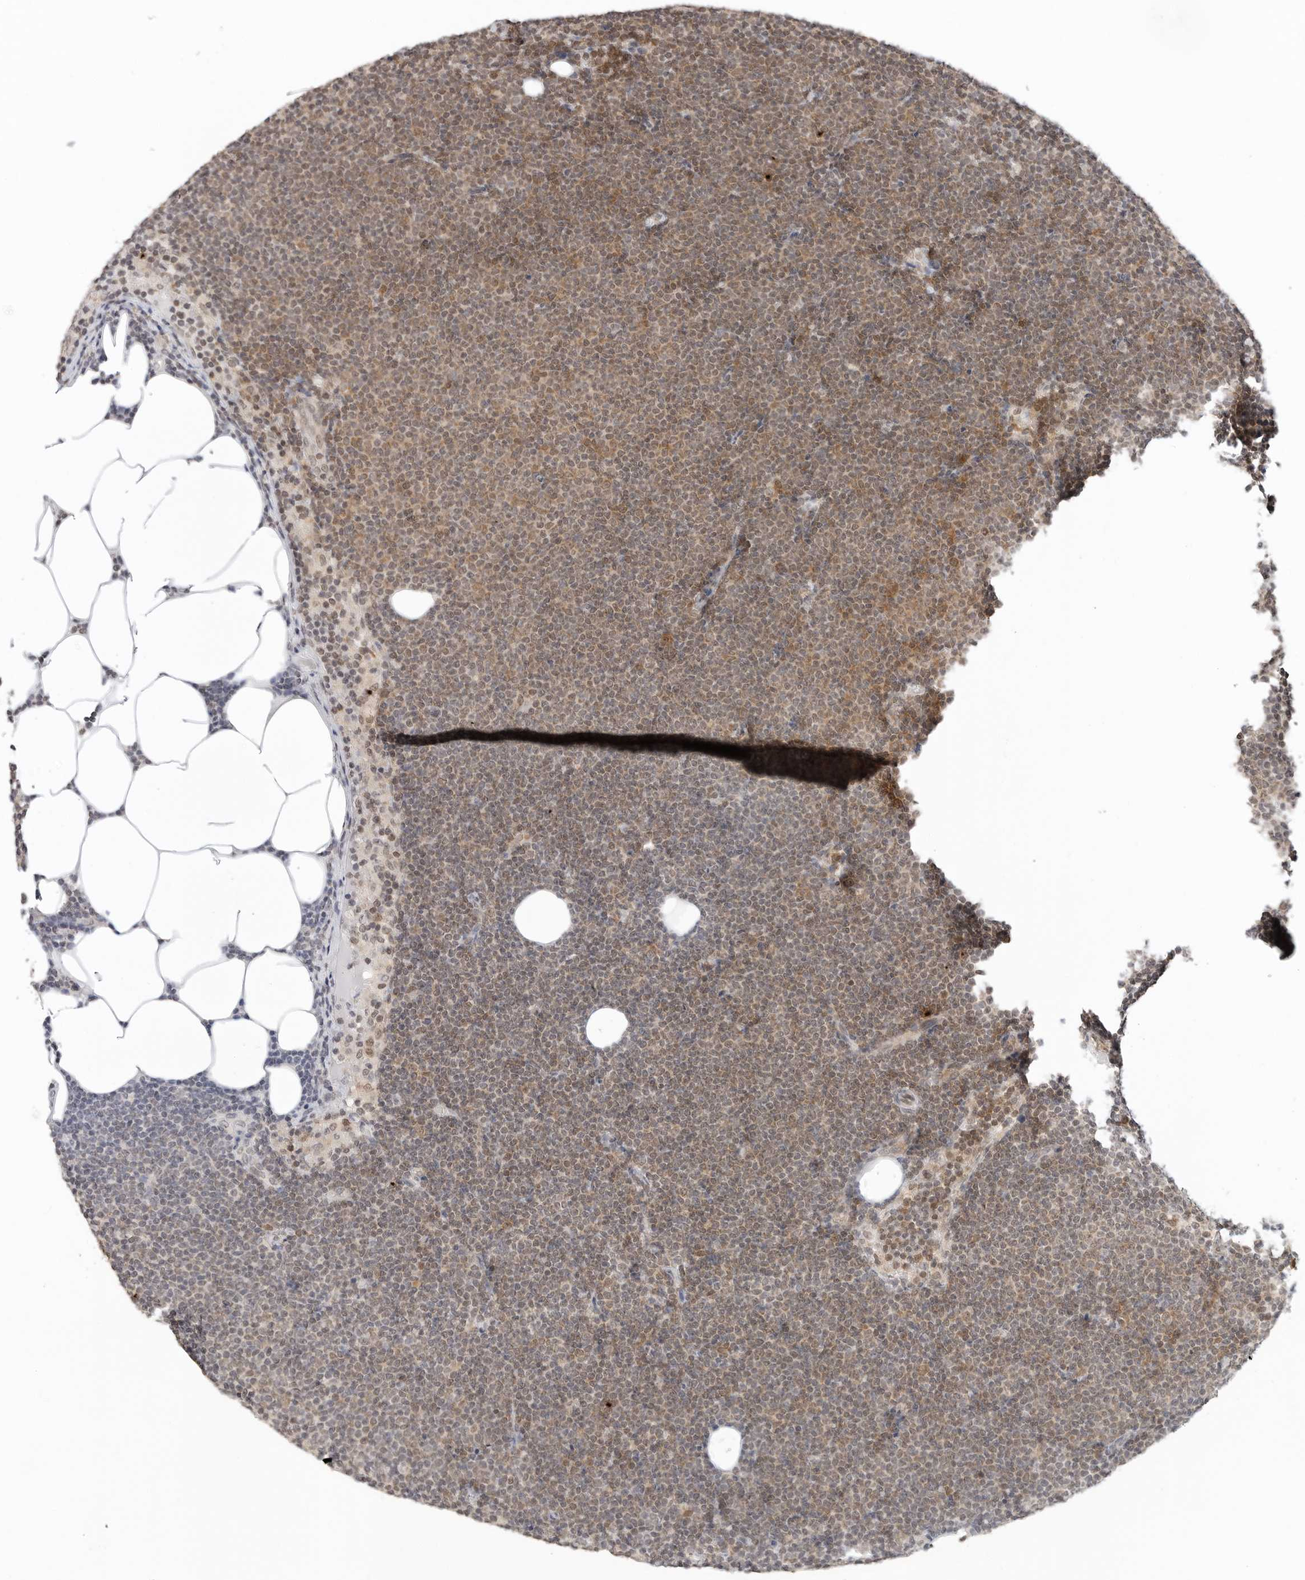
{"staining": {"intensity": "moderate", "quantity": "25%-75%", "location": "cytoplasmic/membranous,nuclear"}, "tissue": "lymphoma", "cell_type": "Tumor cells", "image_type": "cancer", "snomed": [{"axis": "morphology", "description": "Malignant lymphoma, non-Hodgkin's type, Low grade"}, {"axis": "topography", "description": "Lymph node"}], "caption": "High-magnification brightfield microscopy of lymphoma stained with DAB (3,3'-diaminobenzidine) (brown) and counterstained with hematoxylin (blue). tumor cells exhibit moderate cytoplasmic/membranous and nuclear expression is appreciated in about25%-75% of cells.", "gene": "METAP1", "patient": {"sex": "female", "age": 53}}